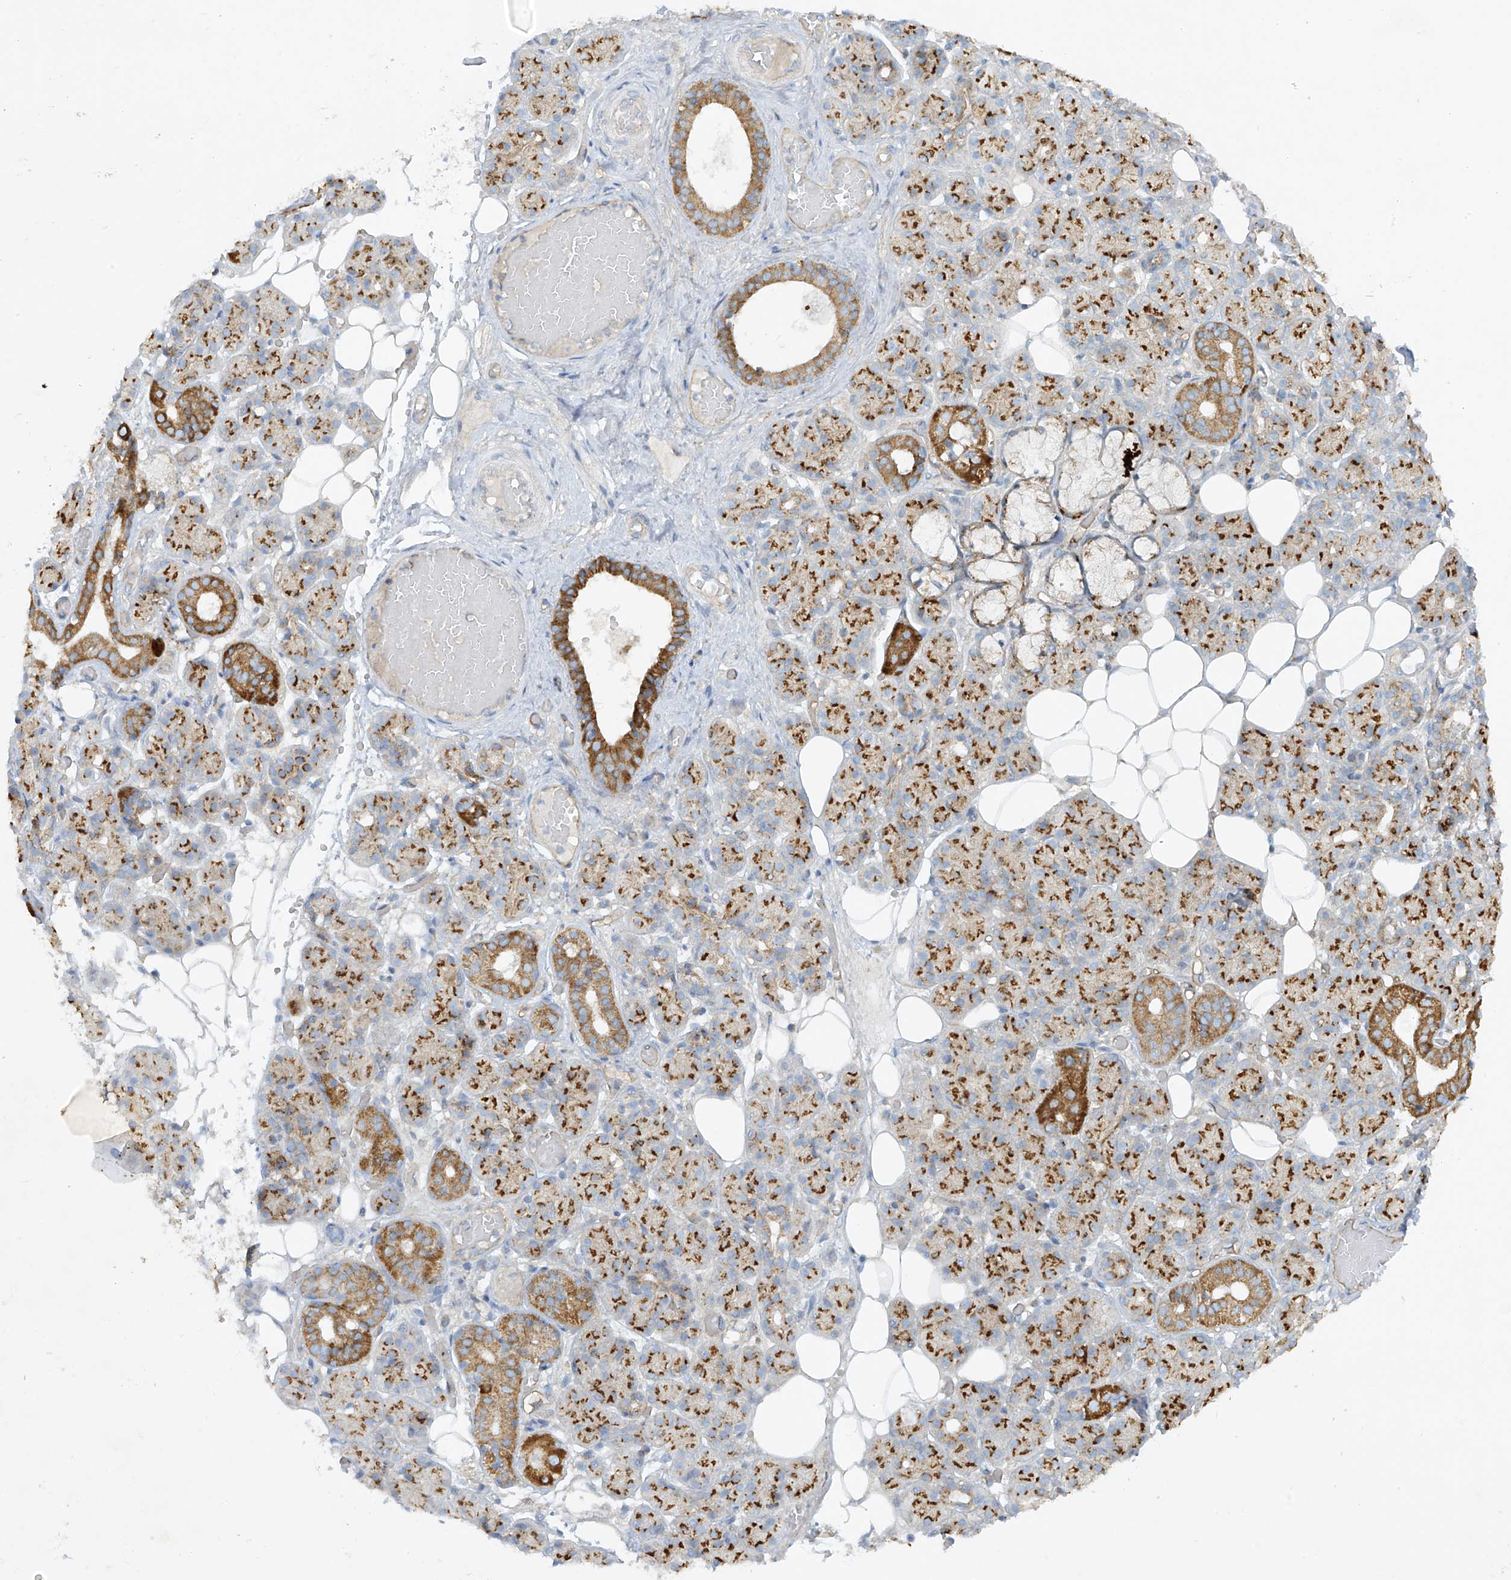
{"staining": {"intensity": "moderate", "quantity": ">75%", "location": "cytoplasmic/membranous"}, "tissue": "salivary gland", "cell_type": "Glandular cells", "image_type": "normal", "snomed": [{"axis": "morphology", "description": "Normal tissue, NOS"}, {"axis": "topography", "description": "Salivary gland"}], "caption": "DAB immunohistochemical staining of benign salivary gland exhibits moderate cytoplasmic/membranous protein positivity in about >75% of glandular cells.", "gene": "VAMP5", "patient": {"sex": "male", "age": 63}}